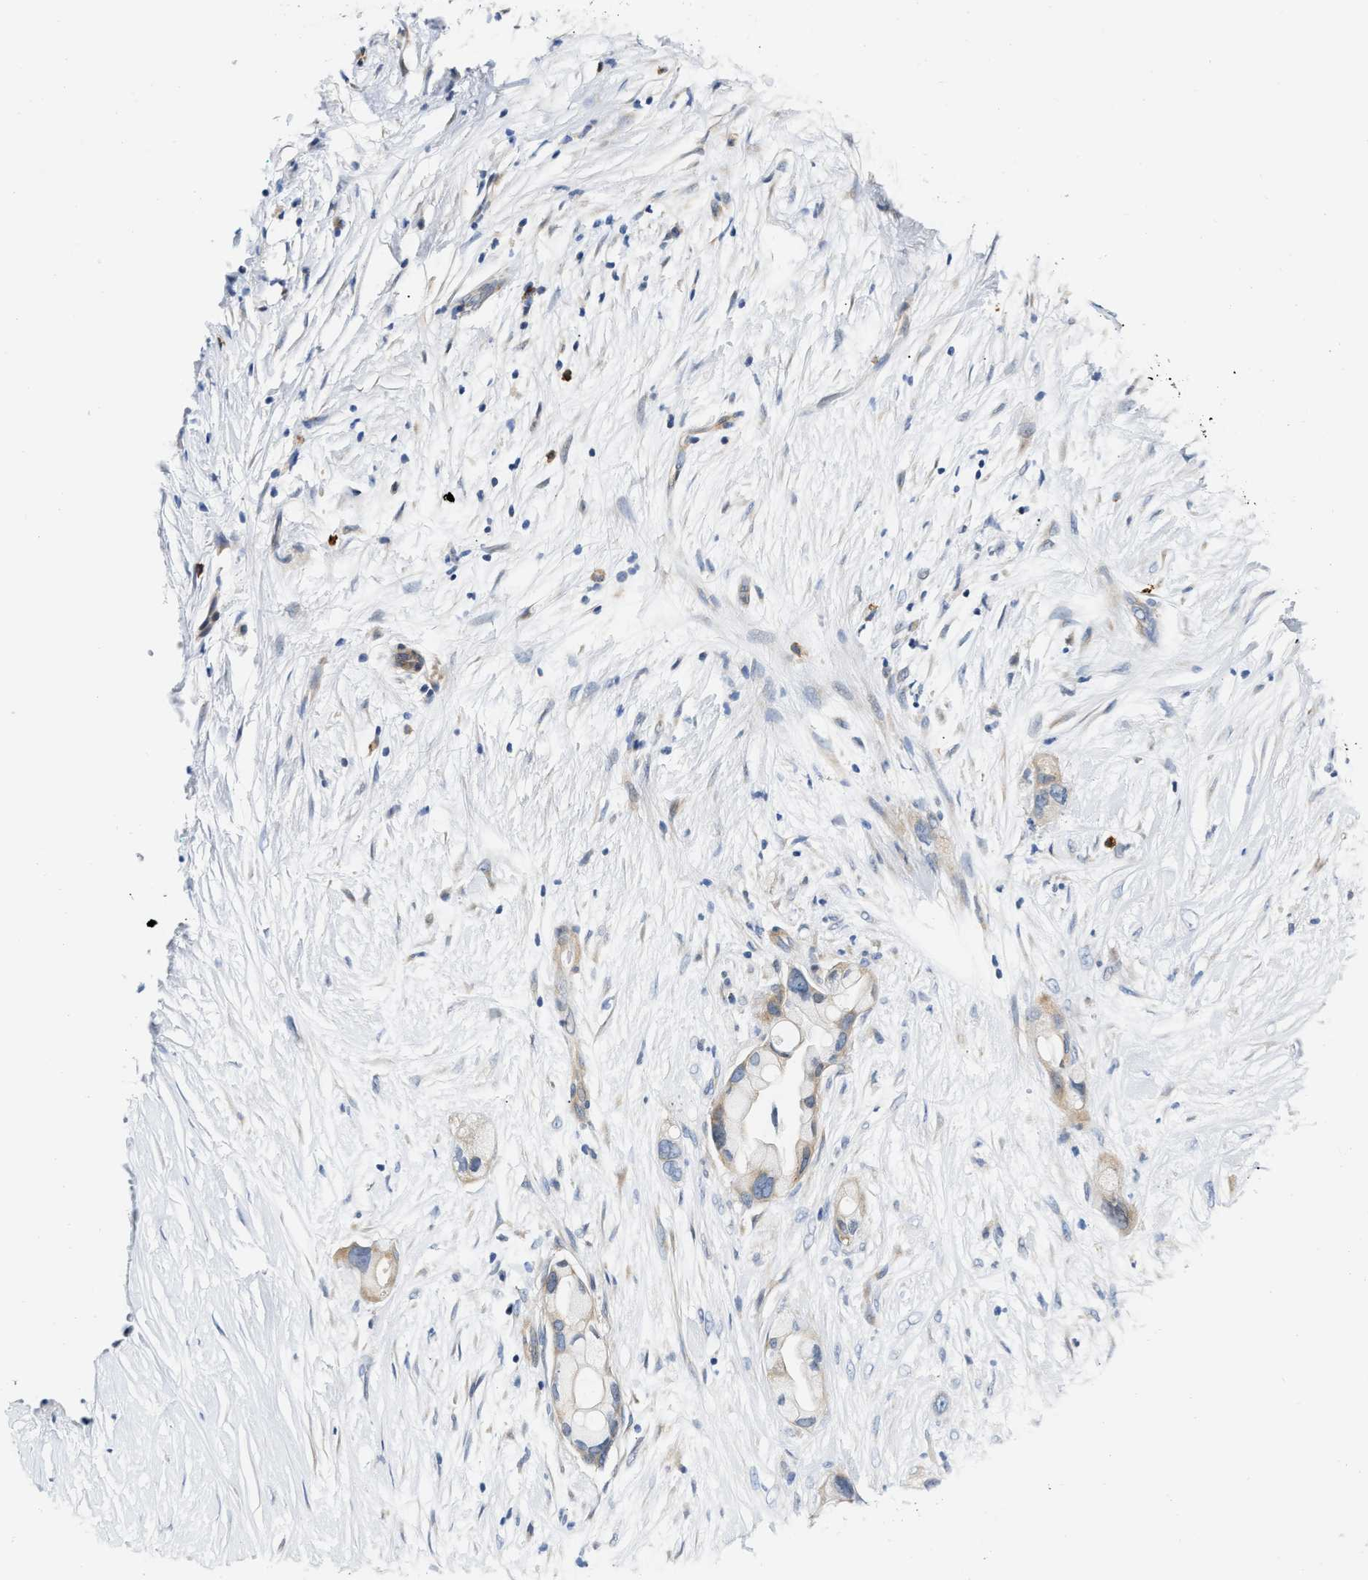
{"staining": {"intensity": "weak", "quantity": ">75%", "location": "cytoplasmic/membranous"}, "tissue": "pancreatic cancer", "cell_type": "Tumor cells", "image_type": "cancer", "snomed": [{"axis": "morphology", "description": "Adenocarcinoma, NOS"}, {"axis": "topography", "description": "Pancreas"}], "caption": "A brown stain labels weak cytoplasmic/membranous staining of a protein in human pancreatic cancer (adenocarcinoma) tumor cells.", "gene": "FHL1", "patient": {"sex": "female", "age": 59}}